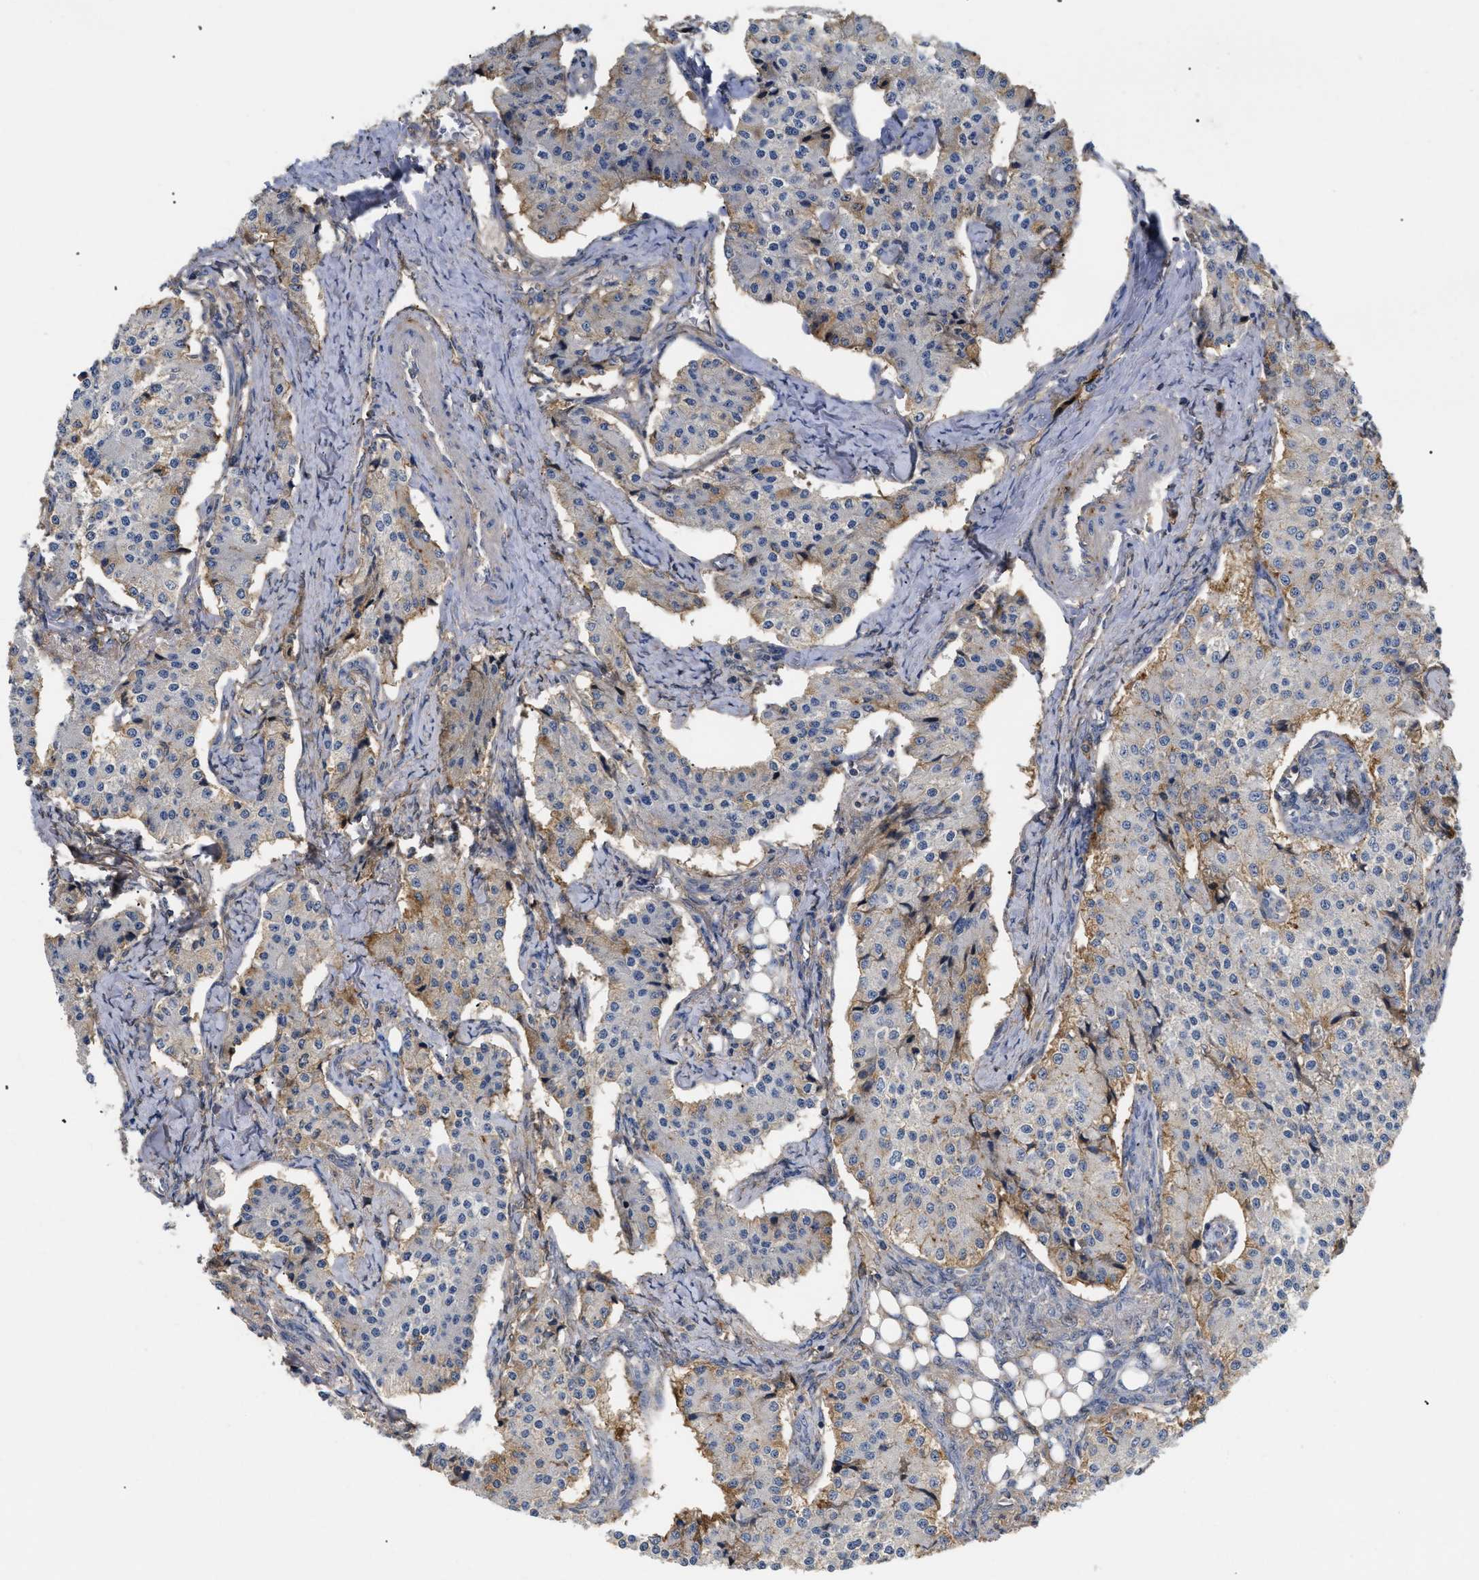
{"staining": {"intensity": "moderate", "quantity": "<25%", "location": "cytoplasmic/membranous"}, "tissue": "carcinoid", "cell_type": "Tumor cells", "image_type": "cancer", "snomed": [{"axis": "morphology", "description": "Carcinoid, malignant, NOS"}, {"axis": "topography", "description": "Colon"}], "caption": "A low amount of moderate cytoplasmic/membranous expression is appreciated in about <25% of tumor cells in carcinoid (malignant) tissue. (DAB (3,3'-diaminobenzidine) = brown stain, brightfield microscopy at high magnification).", "gene": "ANXA4", "patient": {"sex": "female", "age": 52}}